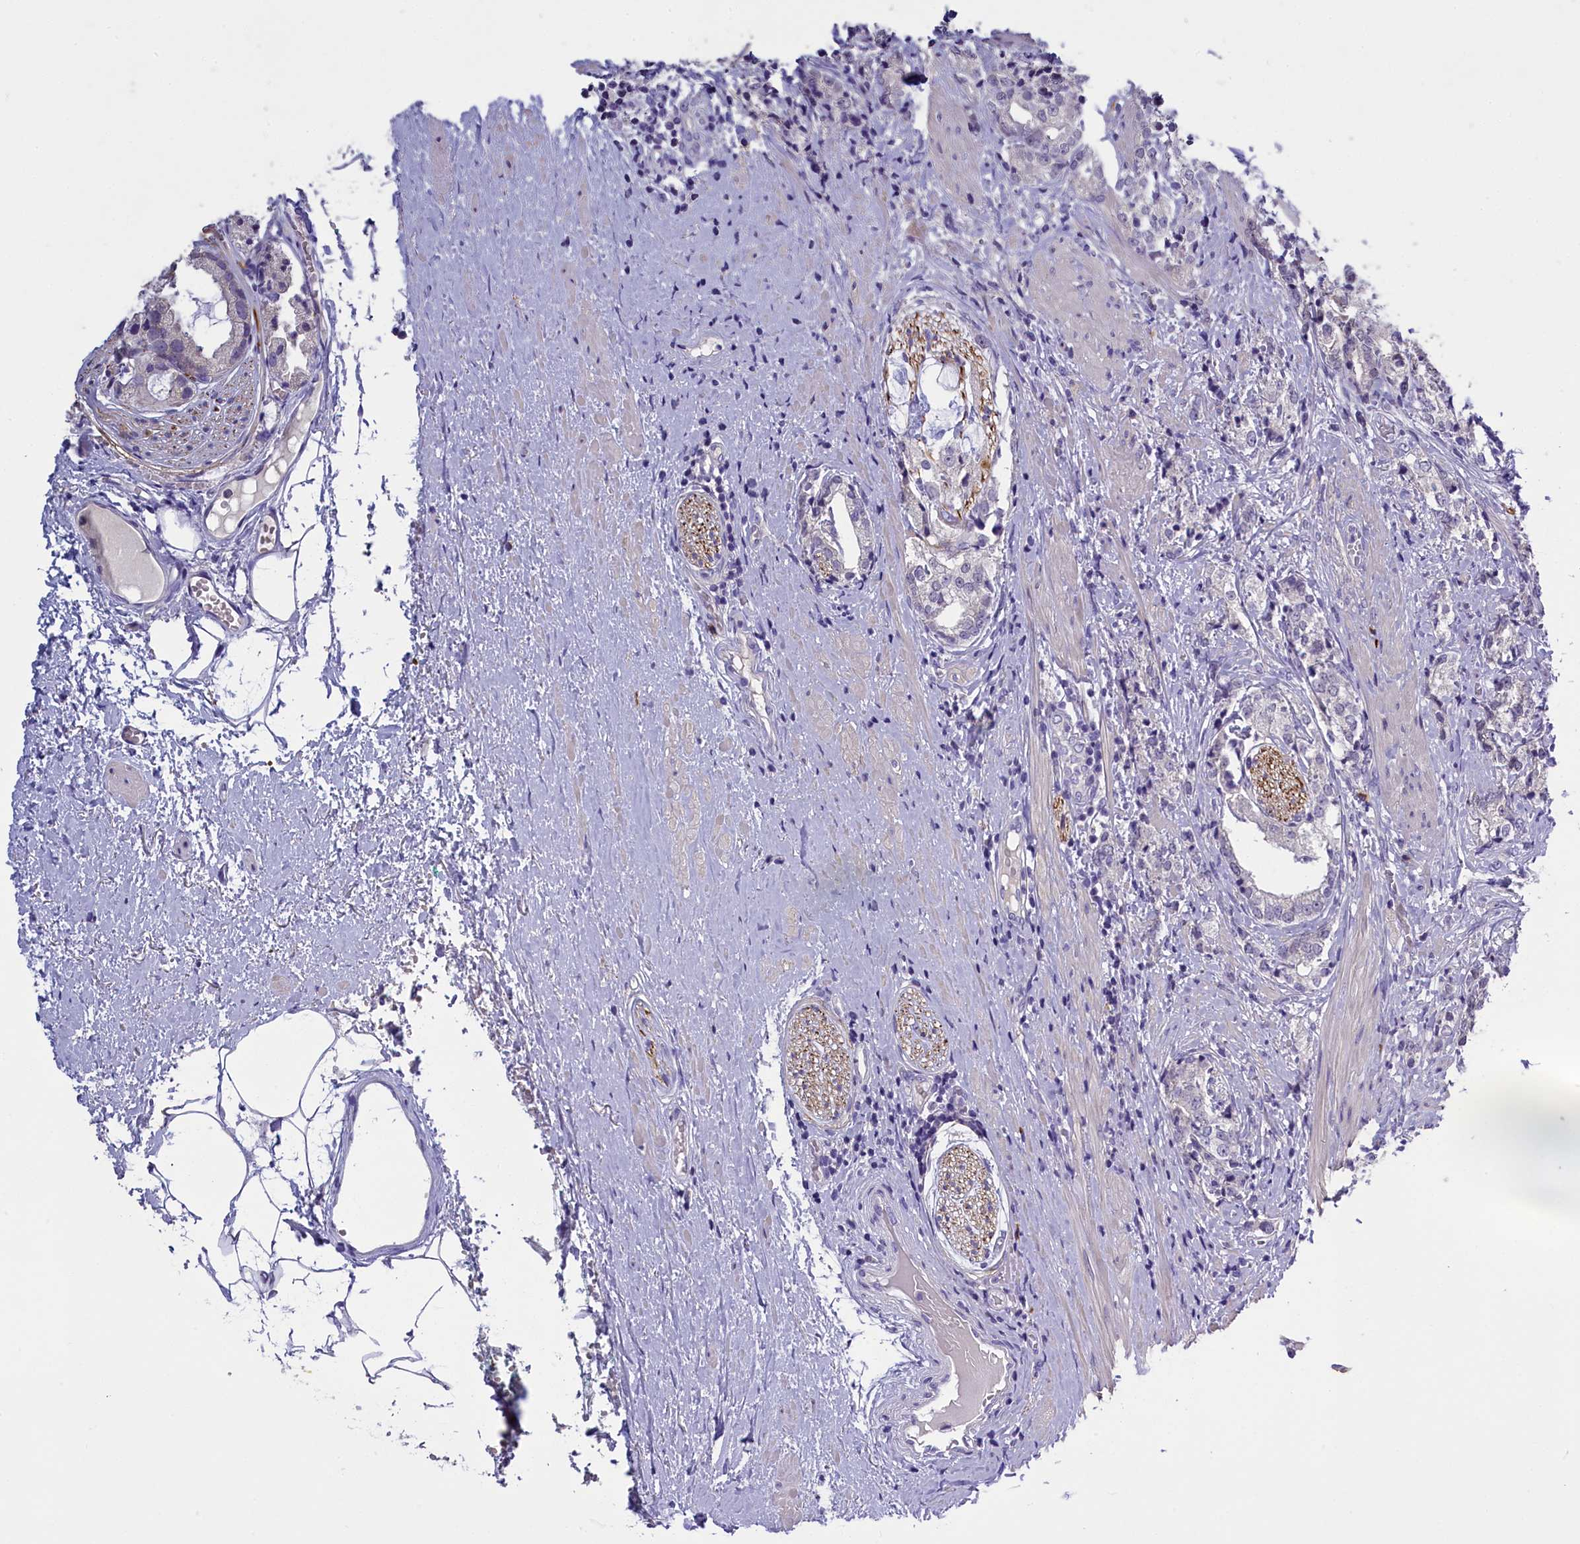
{"staining": {"intensity": "negative", "quantity": "none", "location": "none"}, "tissue": "prostate cancer", "cell_type": "Tumor cells", "image_type": "cancer", "snomed": [{"axis": "morphology", "description": "Adenocarcinoma, High grade"}, {"axis": "topography", "description": "Prostate"}], "caption": "Adenocarcinoma (high-grade) (prostate) was stained to show a protein in brown. There is no significant positivity in tumor cells.", "gene": "ENPP6", "patient": {"sex": "male", "age": 69}}